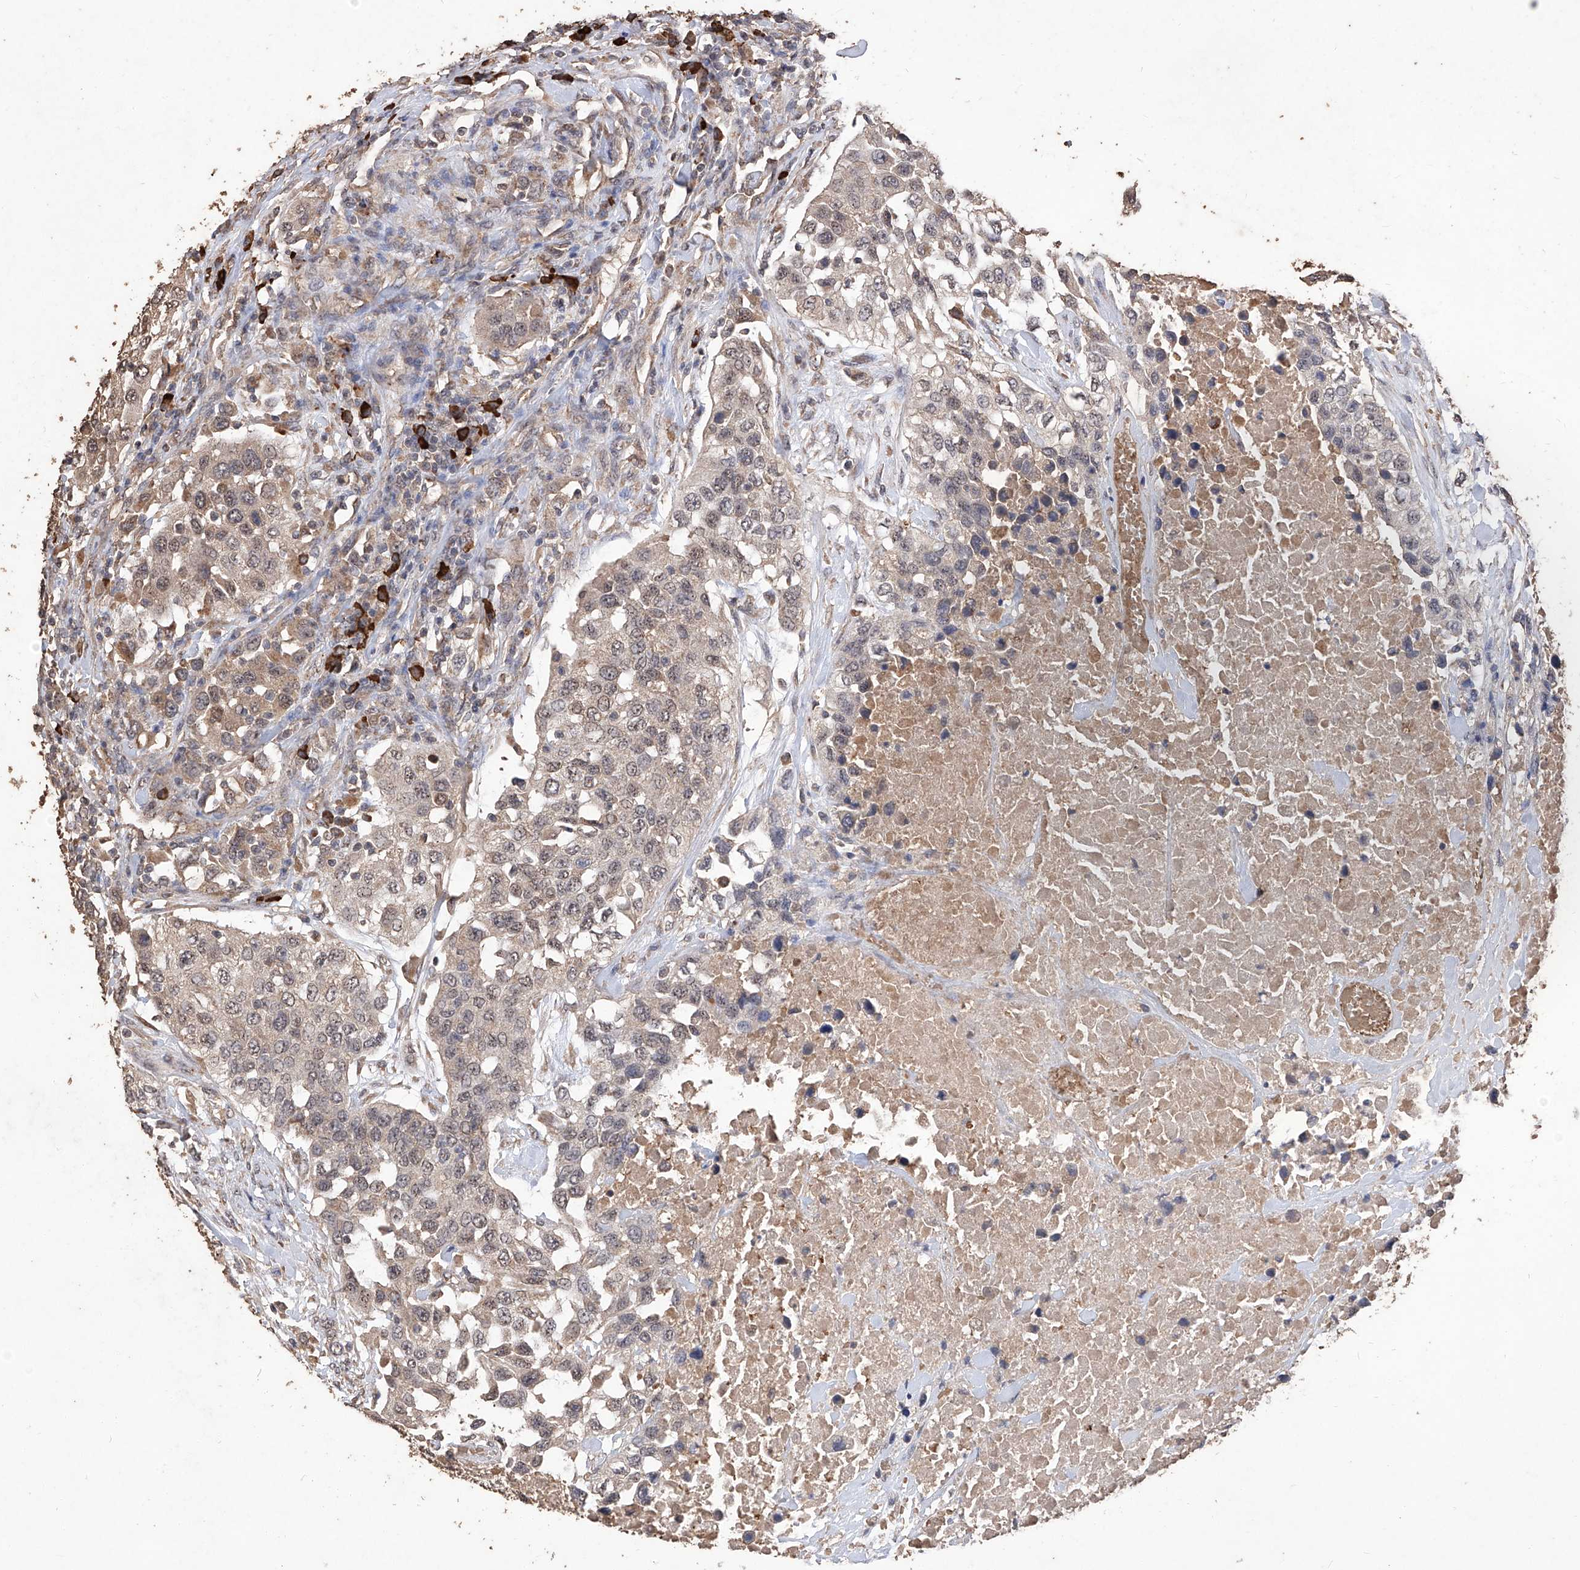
{"staining": {"intensity": "weak", "quantity": "<25%", "location": "cytoplasmic/membranous,nuclear"}, "tissue": "urothelial cancer", "cell_type": "Tumor cells", "image_type": "cancer", "snomed": [{"axis": "morphology", "description": "Urothelial carcinoma, High grade"}, {"axis": "topography", "description": "Urinary bladder"}], "caption": "IHC photomicrograph of neoplastic tissue: human urothelial carcinoma (high-grade) stained with DAB exhibits no significant protein staining in tumor cells.", "gene": "EML1", "patient": {"sex": "female", "age": 80}}